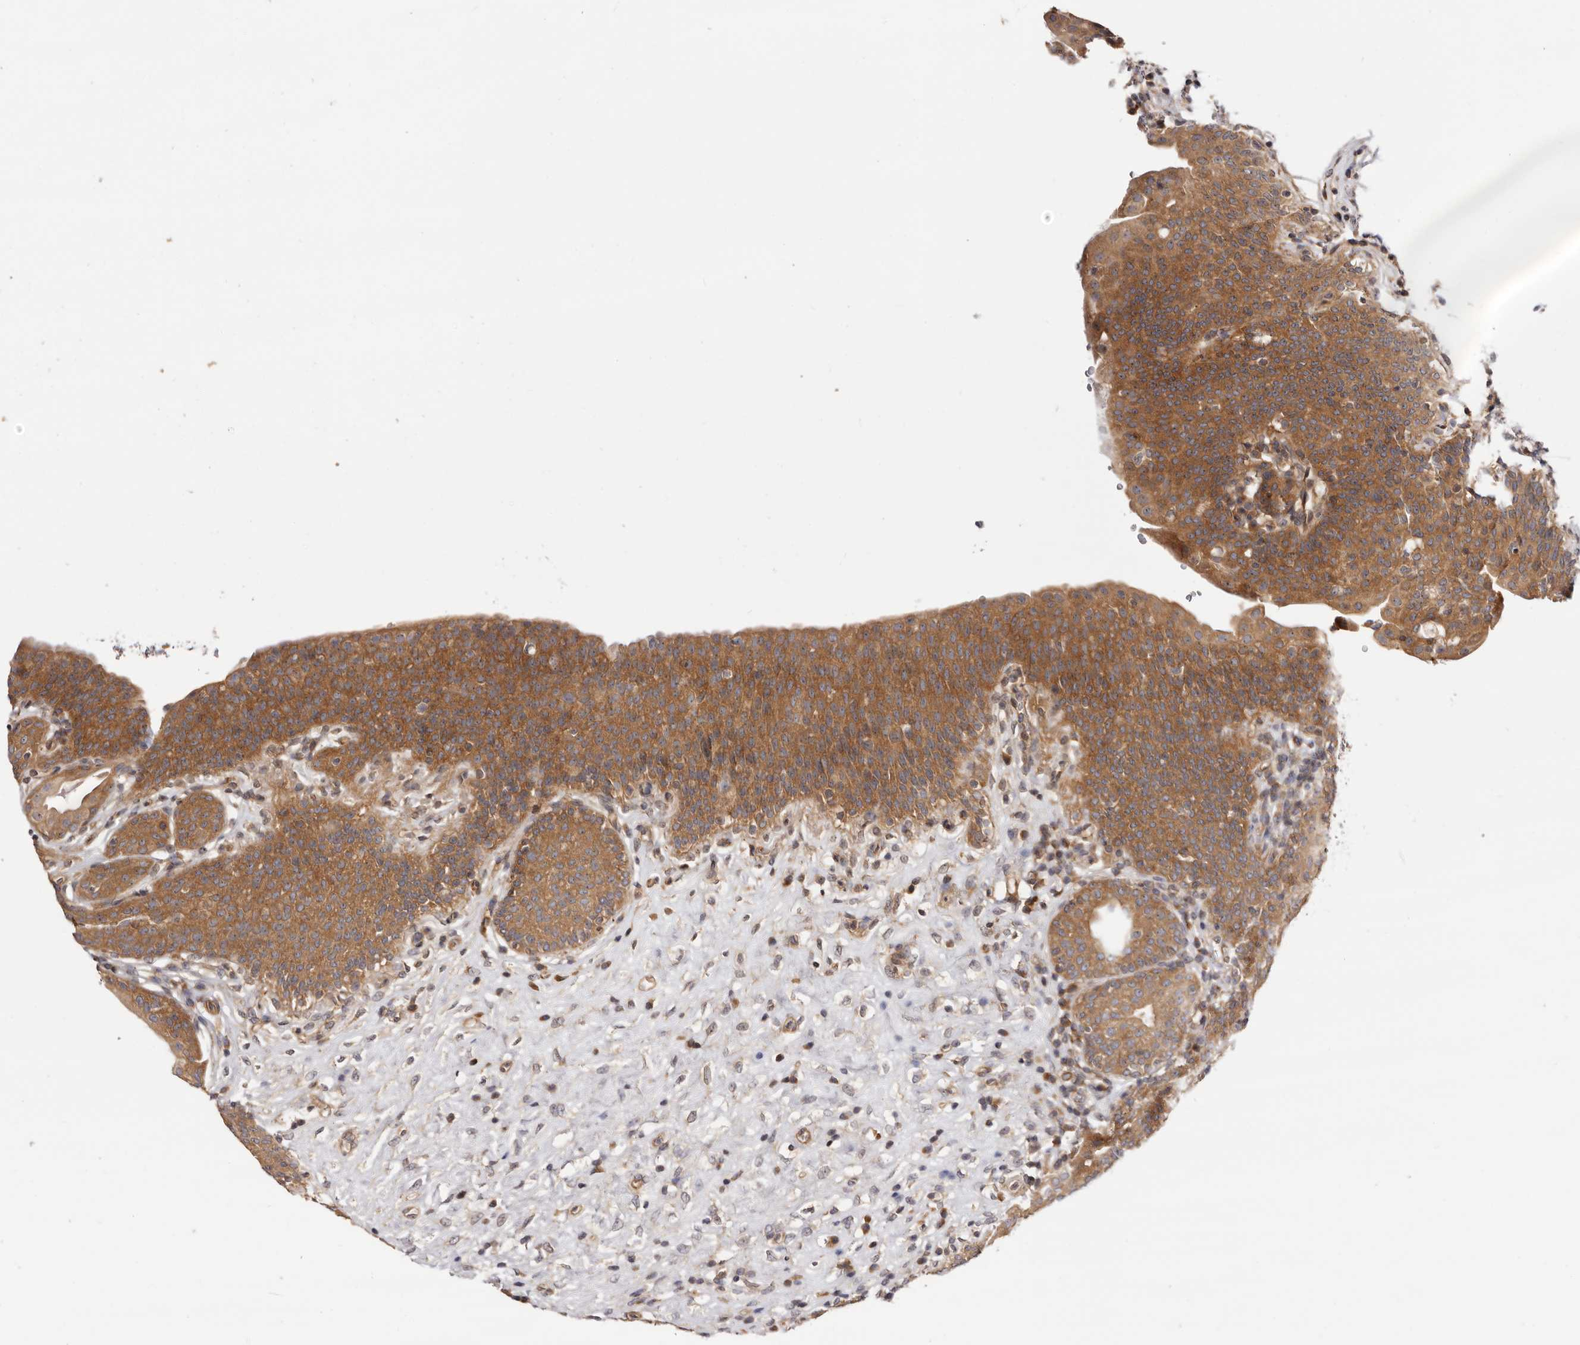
{"staining": {"intensity": "moderate", "quantity": ">75%", "location": "cytoplasmic/membranous"}, "tissue": "urinary bladder", "cell_type": "Urothelial cells", "image_type": "normal", "snomed": [{"axis": "morphology", "description": "Normal tissue, NOS"}, {"axis": "topography", "description": "Urinary bladder"}], "caption": "An IHC photomicrograph of normal tissue is shown. Protein staining in brown shows moderate cytoplasmic/membranous positivity in urinary bladder within urothelial cells.", "gene": "PANK4", "patient": {"sex": "male", "age": 83}}